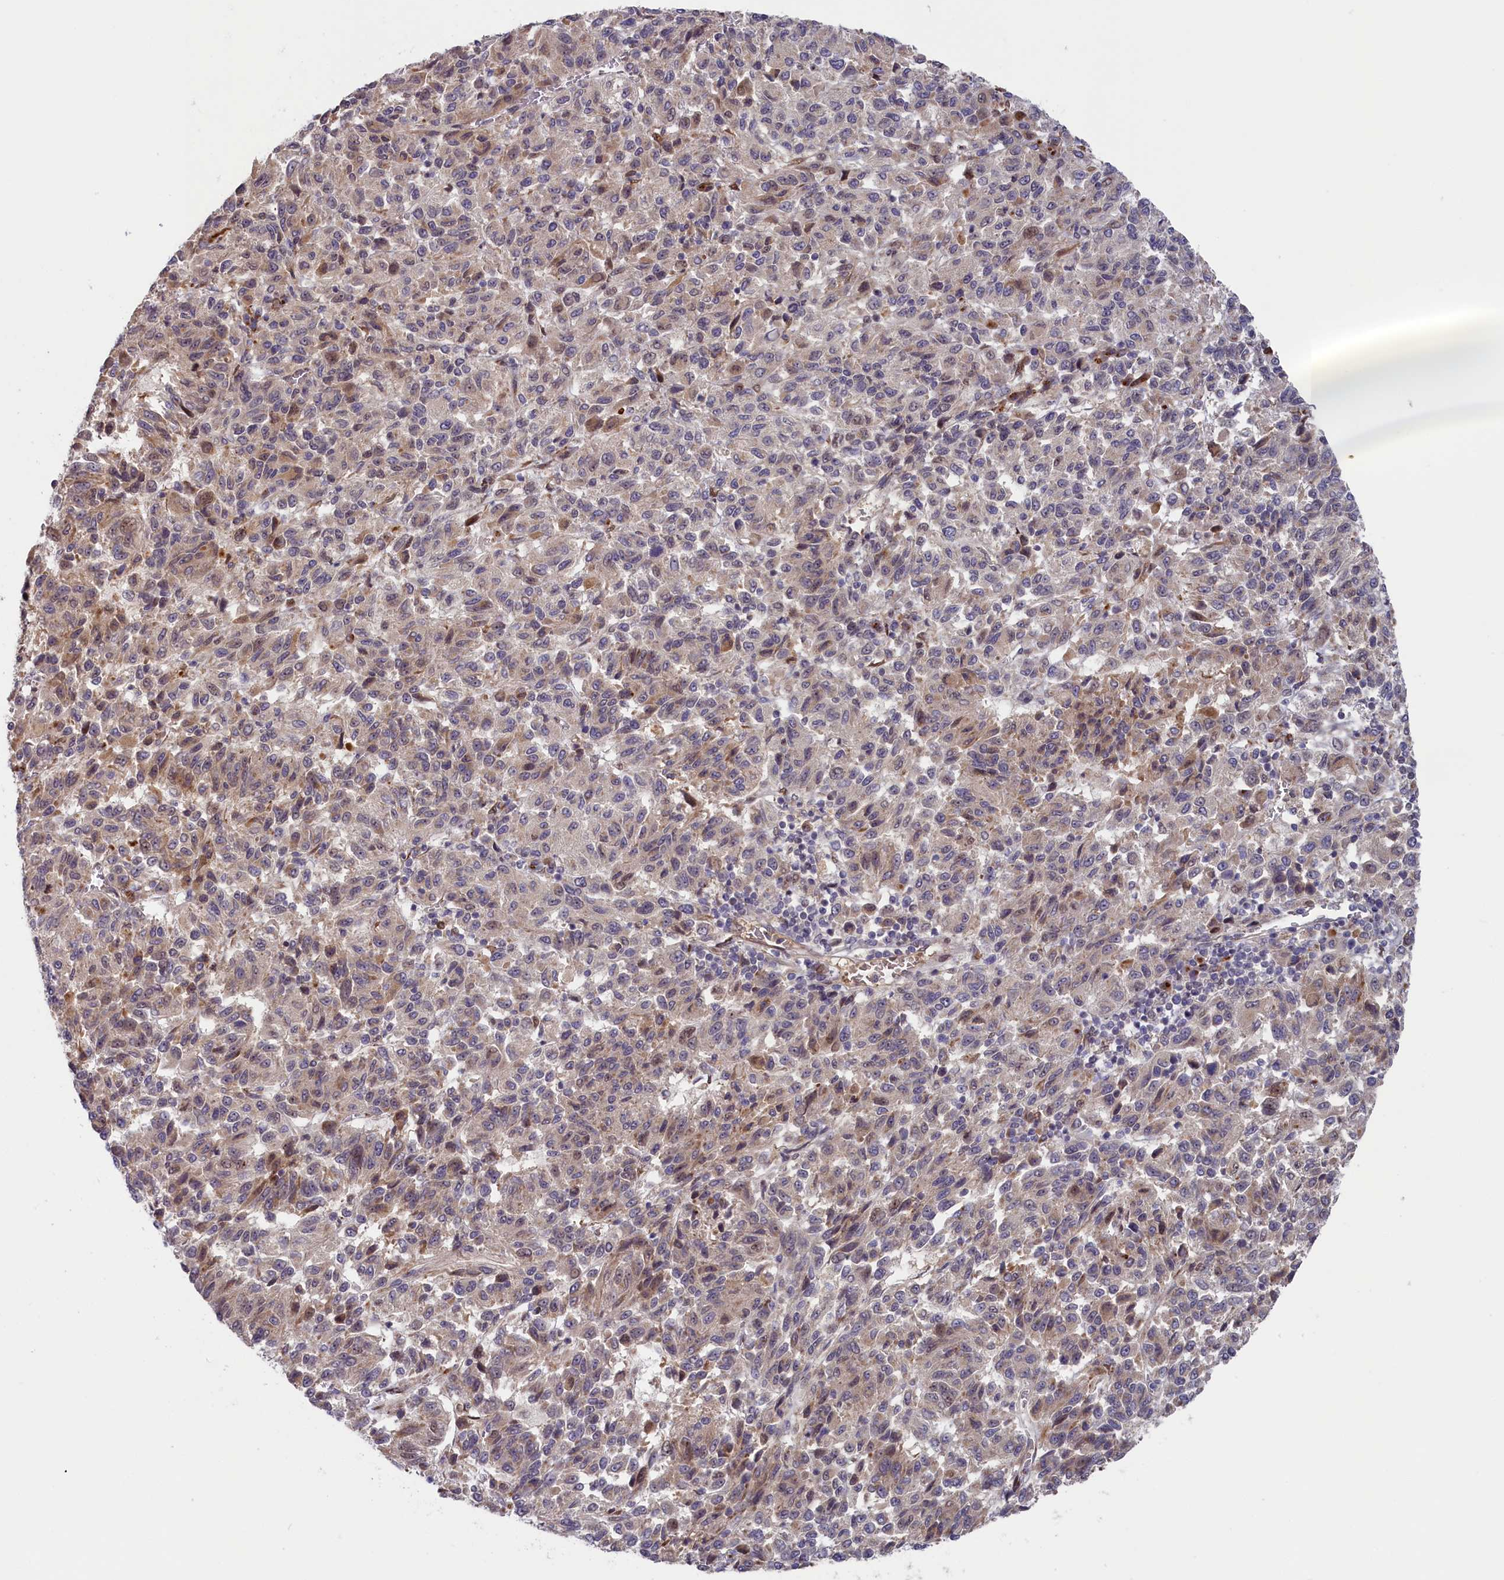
{"staining": {"intensity": "negative", "quantity": "none", "location": "none"}, "tissue": "melanoma", "cell_type": "Tumor cells", "image_type": "cancer", "snomed": [{"axis": "morphology", "description": "Malignant melanoma, Metastatic site"}, {"axis": "topography", "description": "Lung"}], "caption": "IHC image of malignant melanoma (metastatic site) stained for a protein (brown), which demonstrates no staining in tumor cells. (DAB immunohistochemistry, high magnification).", "gene": "CHST12", "patient": {"sex": "male", "age": 64}}